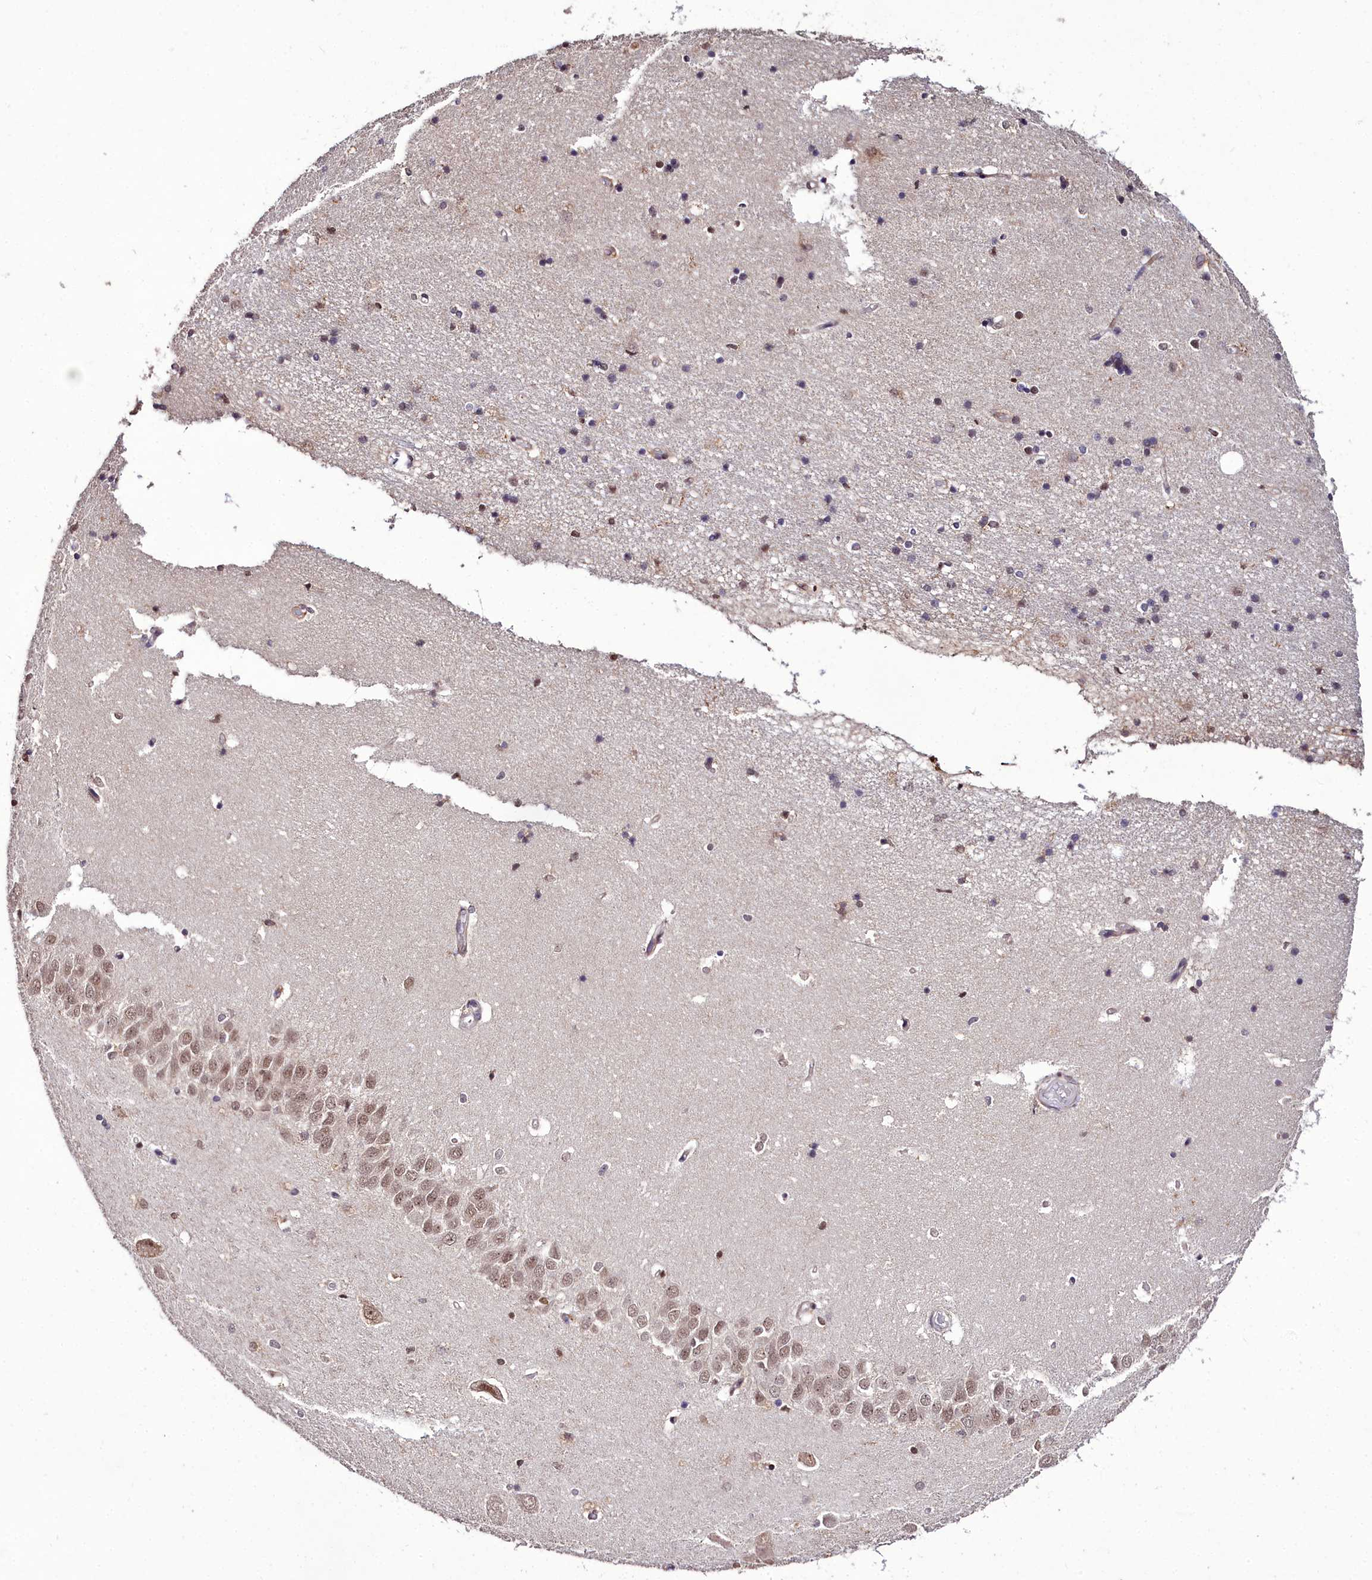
{"staining": {"intensity": "moderate", "quantity": "<25%", "location": "nuclear"}, "tissue": "hippocampus", "cell_type": "Glial cells", "image_type": "normal", "snomed": [{"axis": "morphology", "description": "Normal tissue, NOS"}, {"axis": "topography", "description": "Hippocampus"}], "caption": "Immunohistochemical staining of benign human hippocampus demonstrates moderate nuclear protein expression in about <25% of glial cells. (DAB IHC, brown staining for protein, blue staining for nuclei).", "gene": "CXXC1", "patient": {"sex": "male", "age": 45}}